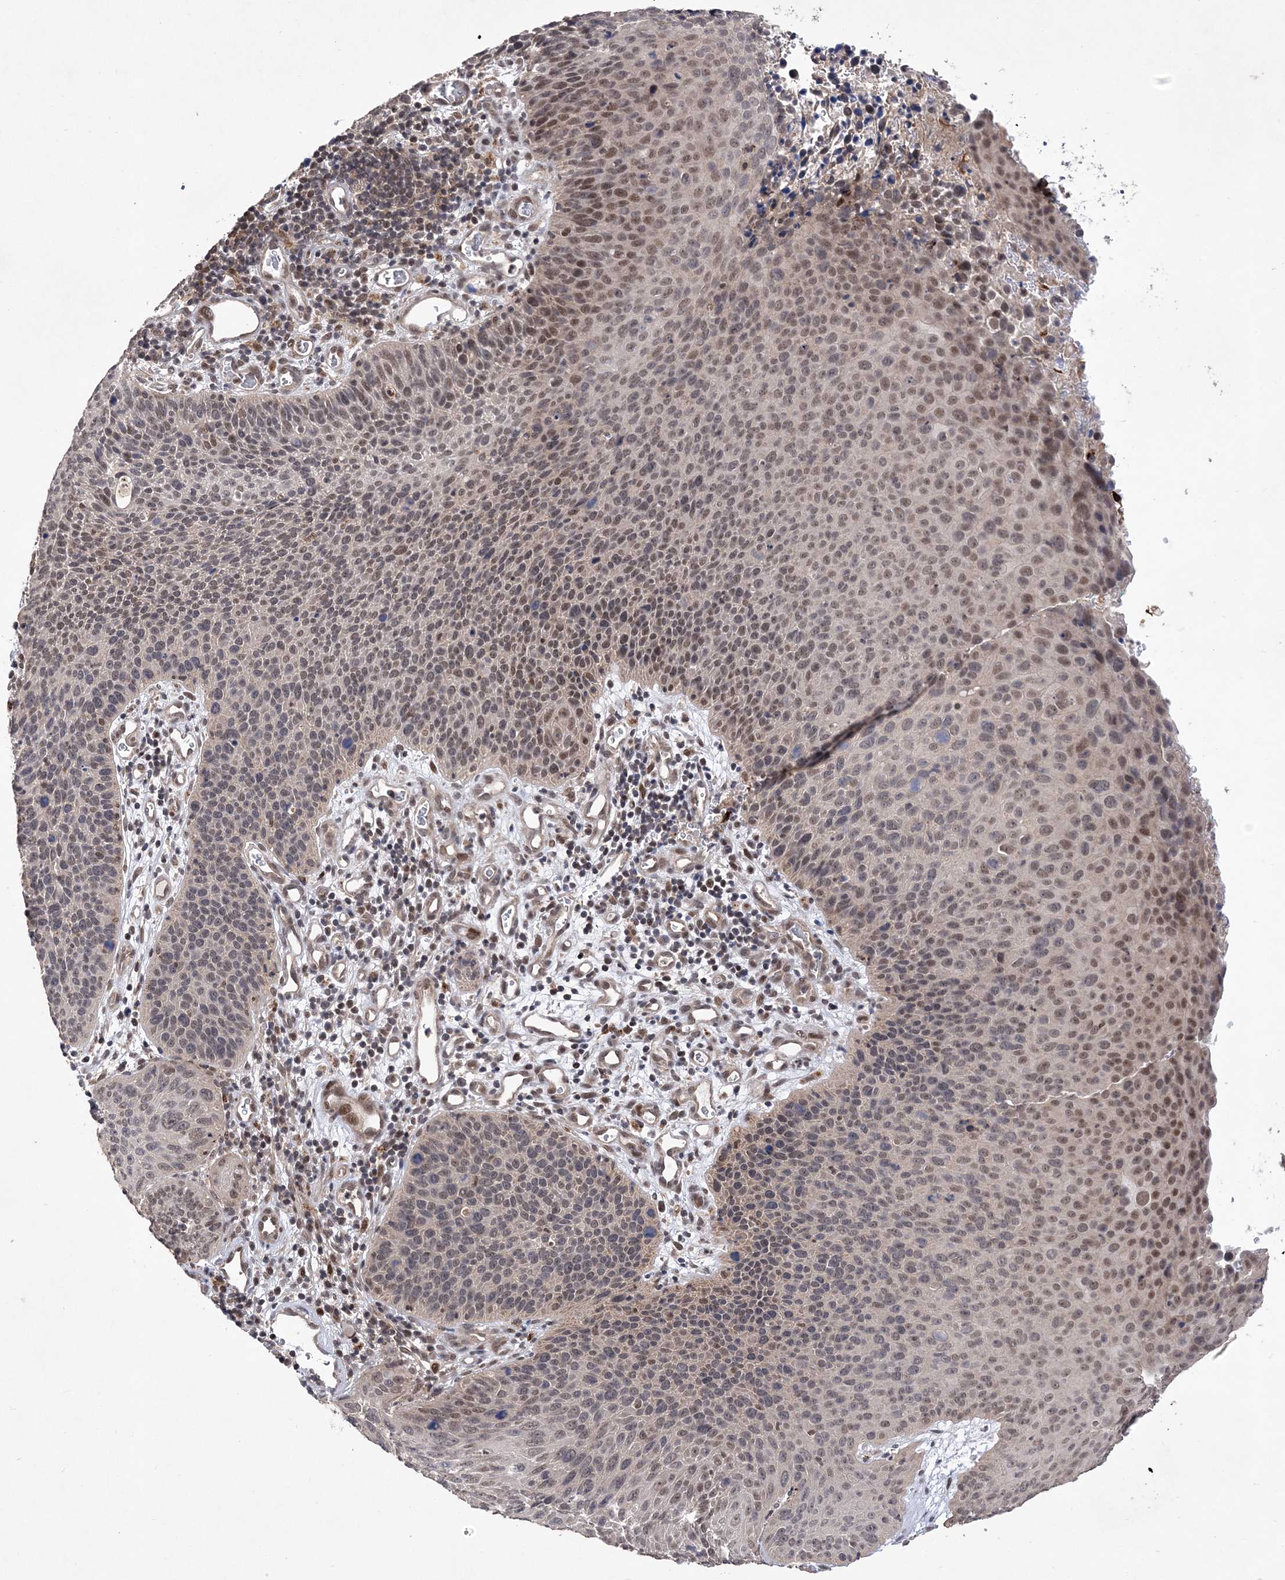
{"staining": {"intensity": "moderate", "quantity": ">75%", "location": "nuclear"}, "tissue": "cervical cancer", "cell_type": "Tumor cells", "image_type": "cancer", "snomed": [{"axis": "morphology", "description": "Squamous cell carcinoma, NOS"}, {"axis": "topography", "description": "Cervix"}], "caption": "Protein expression analysis of squamous cell carcinoma (cervical) reveals moderate nuclear expression in about >75% of tumor cells.", "gene": "BOD1L1", "patient": {"sex": "female", "age": 55}}